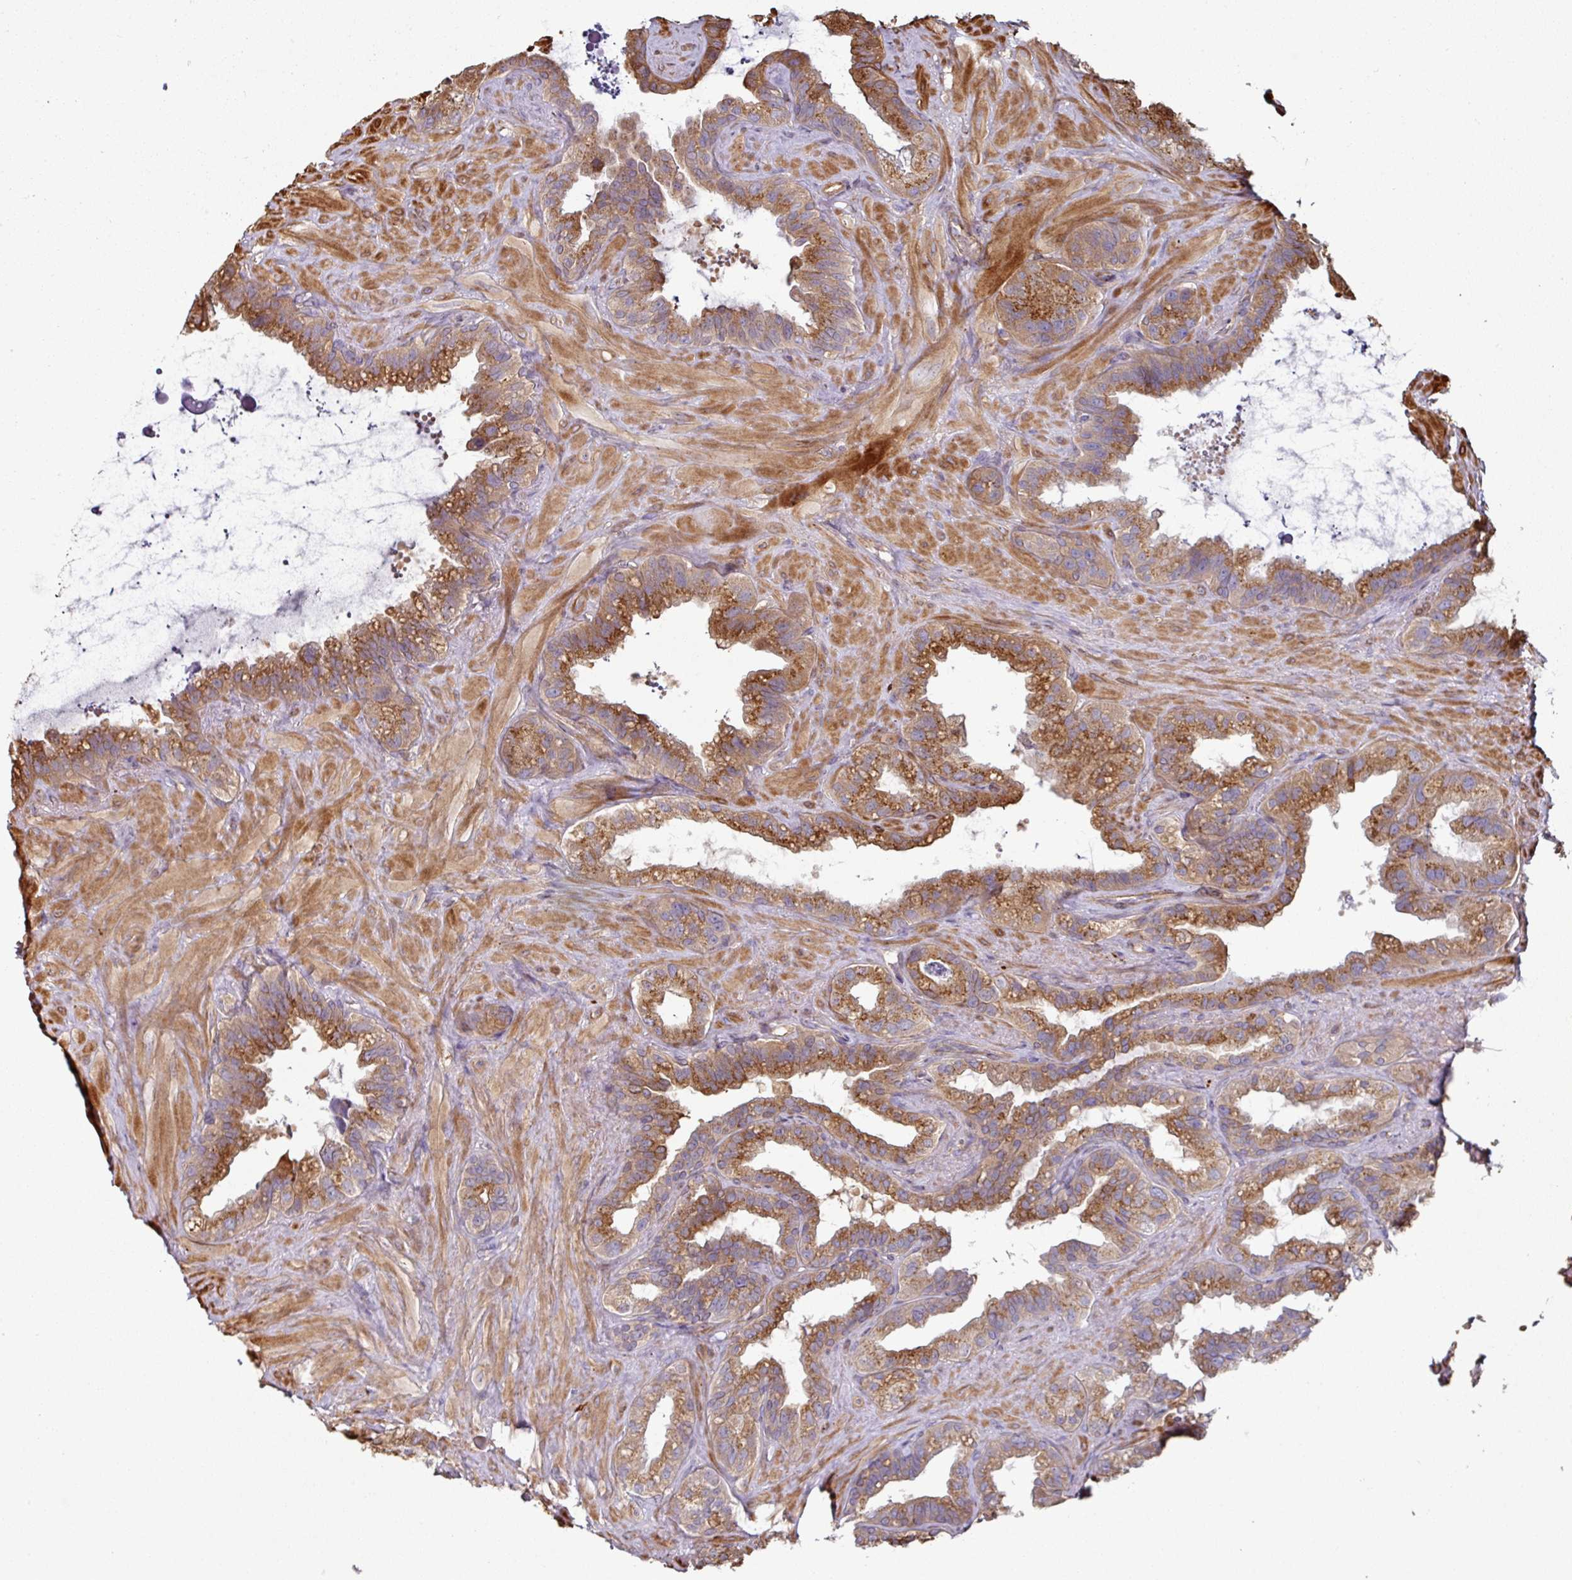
{"staining": {"intensity": "strong", "quantity": "25%-75%", "location": "cytoplasmic/membranous"}, "tissue": "seminal vesicle", "cell_type": "Glandular cells", "image_type": "normal", "snomed": [{"axis": "morphology", "description": "Normal tissue, NOS"}, {"axis": "topography", "description": "Seminal veicle"}, {"axis": "topography", "description": "Peripheral nerve tissue"}], "caption": "Immunohistochemistry micrograph of normal seminal vesicle: seminal vesicle stained using IHC displays high levels of strong protein expression localized specifically in the cytoplasmic/membranous of glandular cells, appearing as a cytoplasmic/membranous brown color.", "gene": "SIK1", "patient": {"sex": "male", "age": 76}}